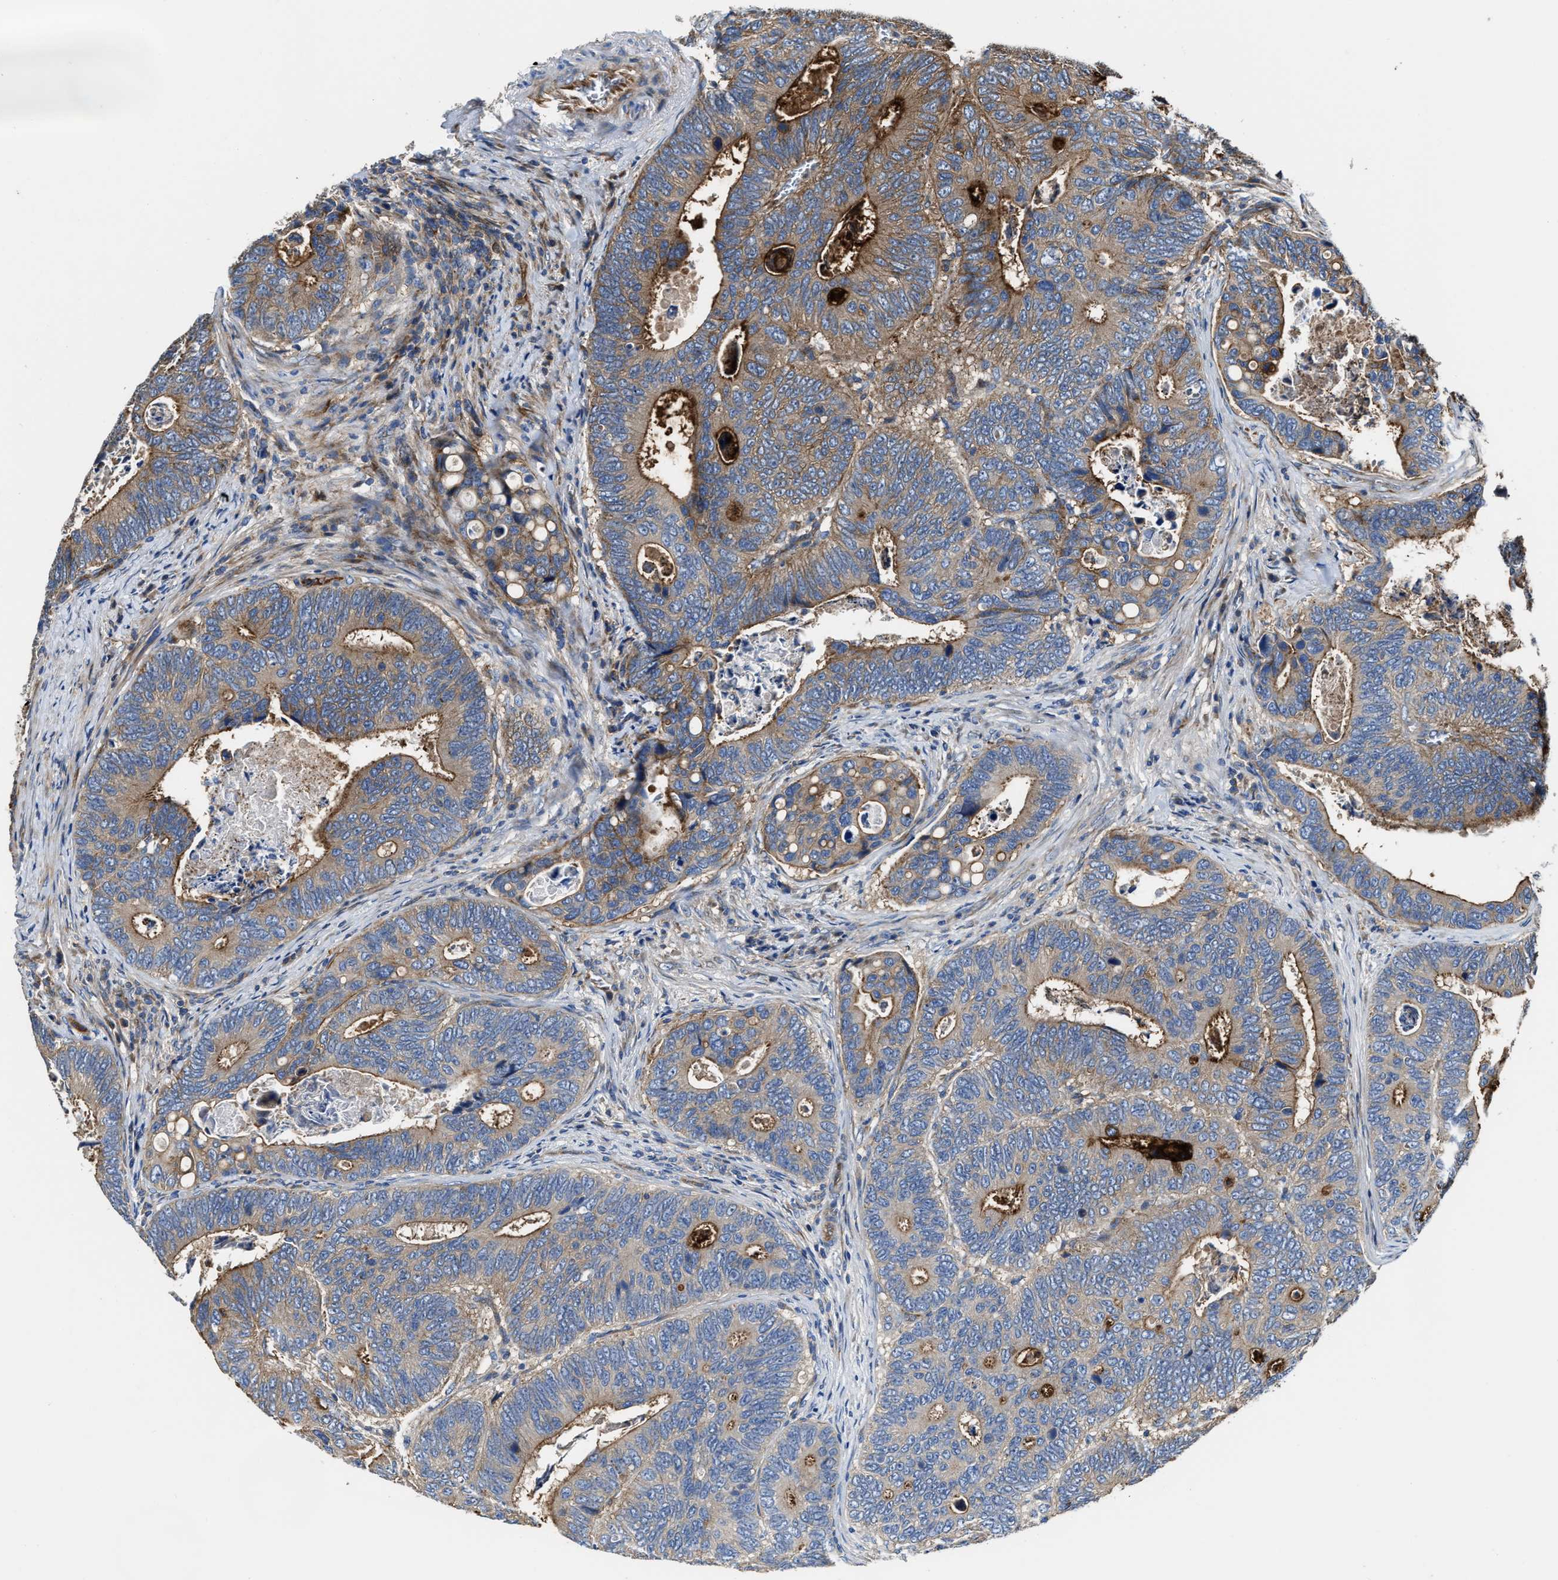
{"staining": {"intensity": "moderate", "quantity": ">75%", "location": "cytoplasmic/membranous"}, "tissue": "colorectal cancer", "cell_type": "Tumor cells", "image_type": "cancer", "snomed": [{"axis": "morphology", "description": "Inflammation, NOS"}, {"axis": "morphology", "description": "Adenocarcinoma, NOS"}, {"axis": "topography", "description": "Colon"}], "caption": "A medium amount of moderate cytoplasmic/membranous expression is seen in approximately >75% of tumor cells in colorectal cancer (adenocarcinoma) tissue.", "gene": "PTAR1", "patient": {"sex": "male", "age": 72}}